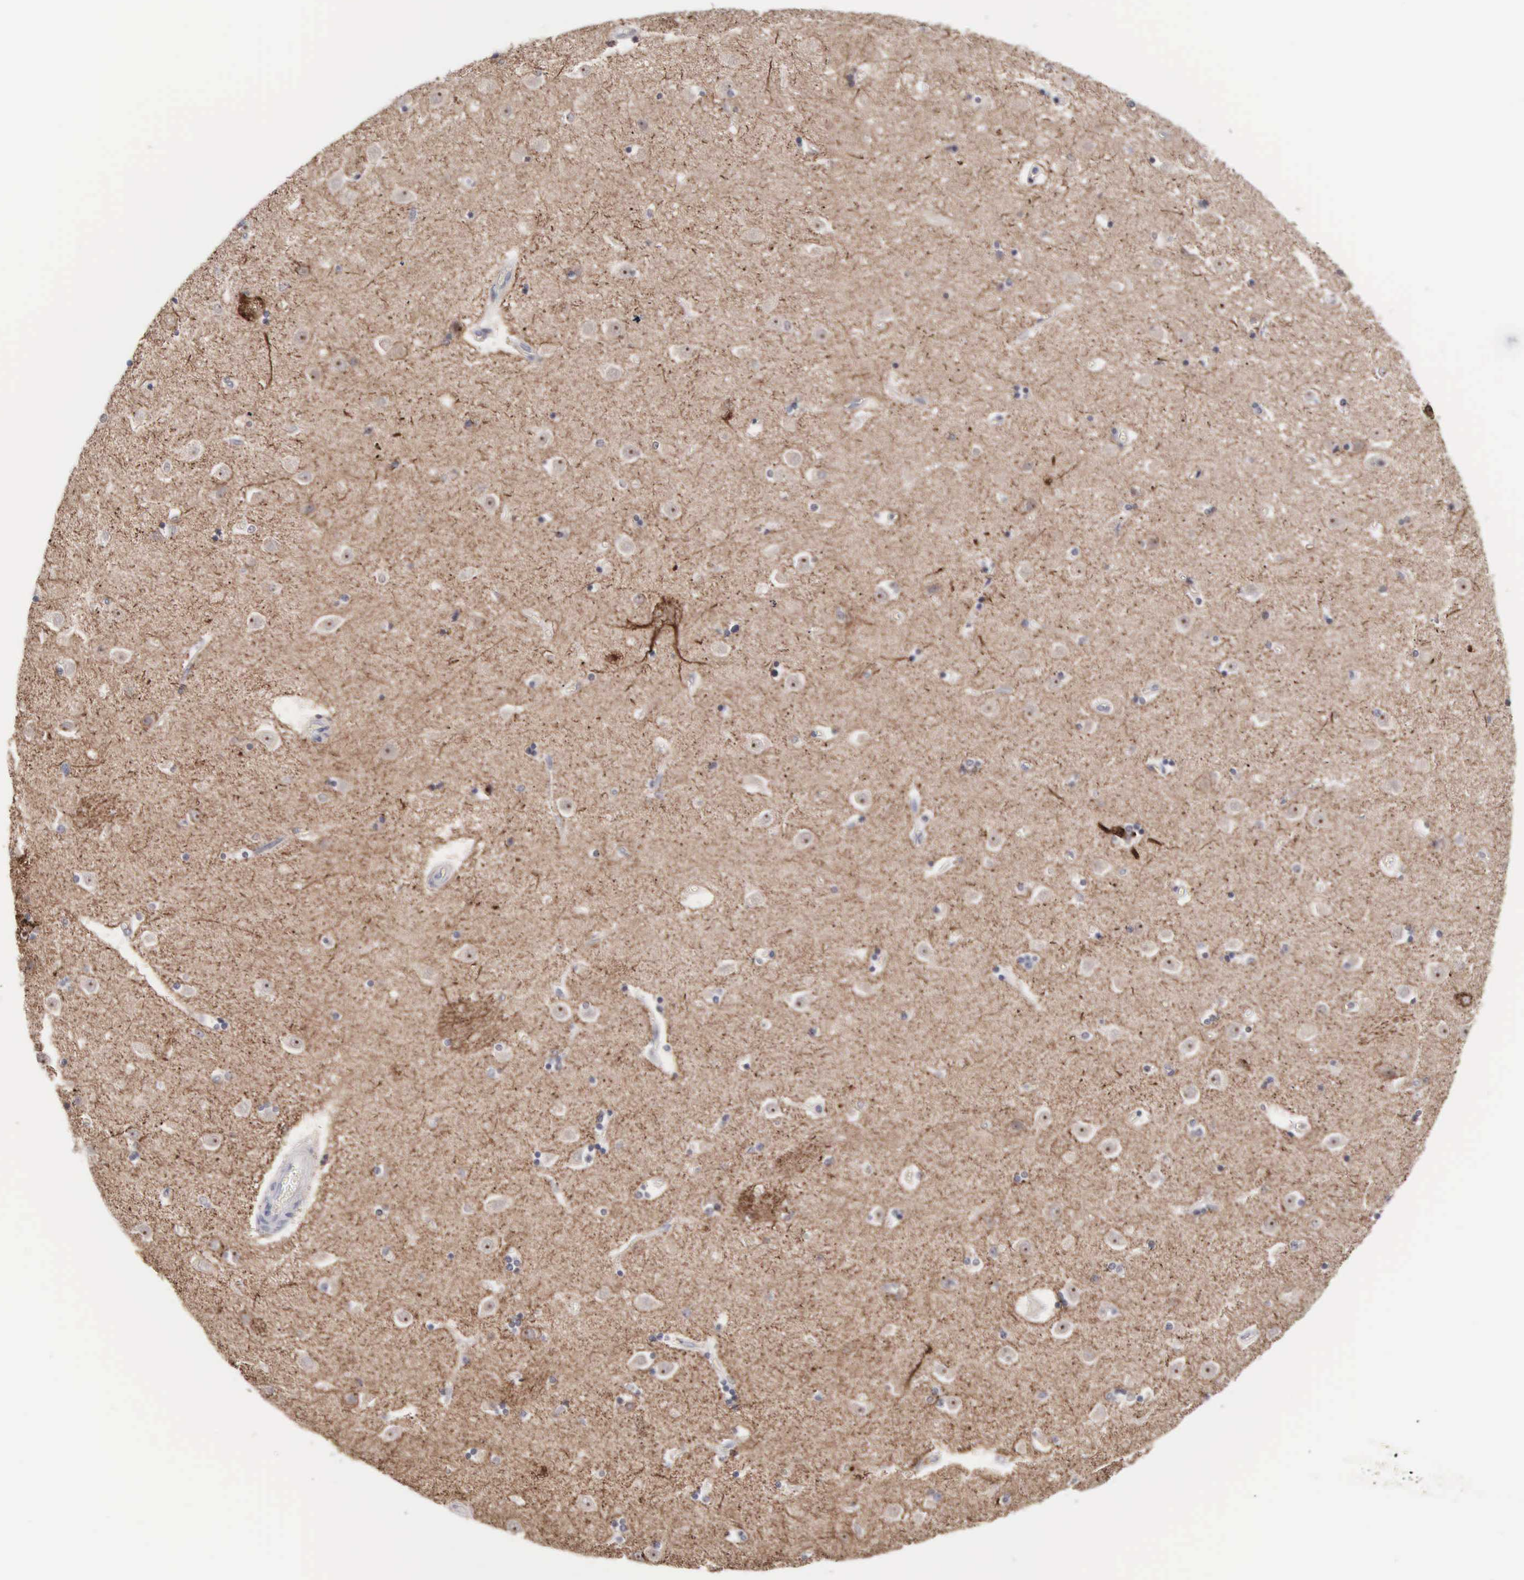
{"staining": {"intensity": "strong", "quantity": ">75%", "location": "cytoplasmic/membranous"}, "tissue": "caudate", "cell_type": "Glial cells", "image_type": "normal", "snomed": [{"axis": "morphology", "description": "Normal tissue, NOS"}, {"axis": "topography", "description": "Lateral ventricle wall"}], "caption": "Immunohistochemistry (IHC) (DAB (3,3'-diaminobenzidine)) staining of benign caudate demonstrates strong cytoplasmic/membranous protein expression in about >75% of glial cells.", "gene": "ACOT4", "patient": {"sex": "female", "age": 54}}